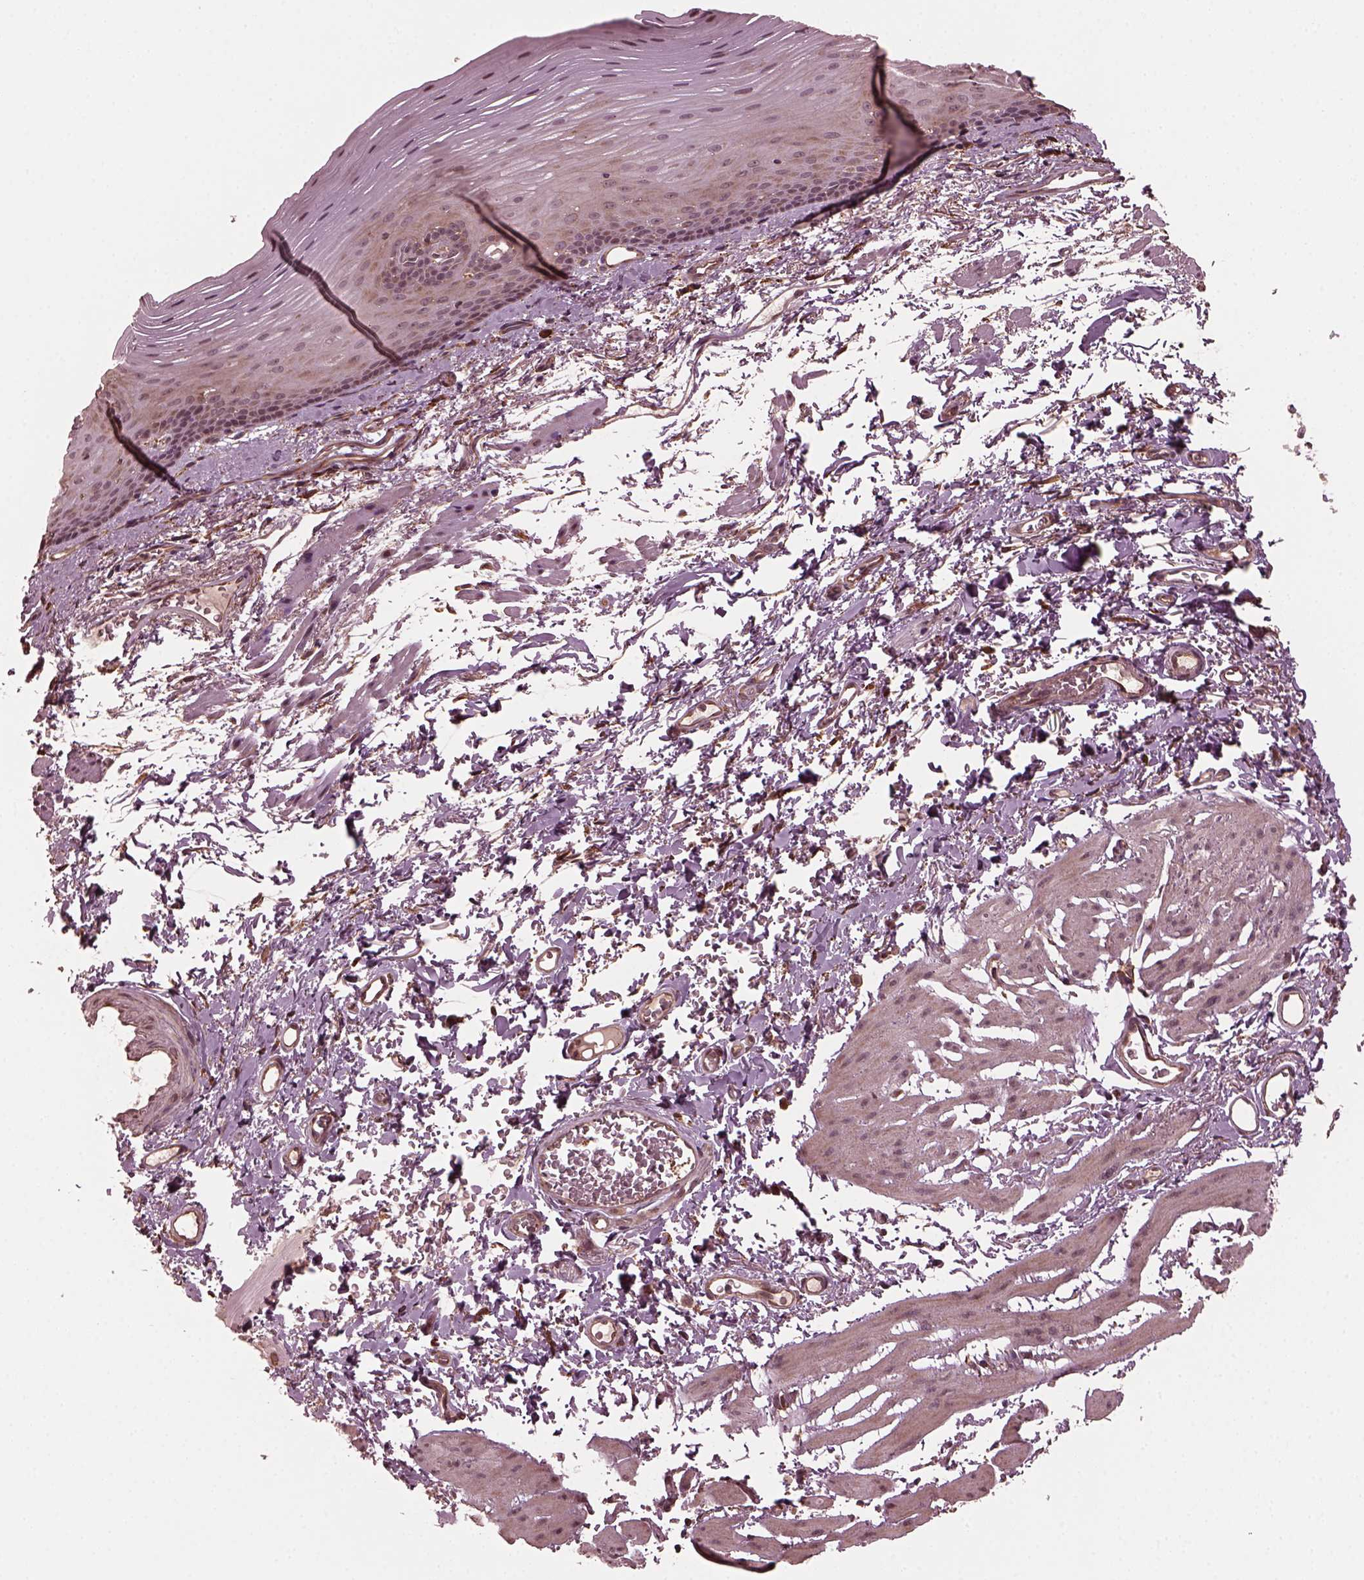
{"staining": {"intensity": "weak", "quantity": "25%-75%", "location": "cytoplasmic/membranous"}, "tissue": "esophagus", "cell_type": "Squamous epithelial cells", "image_type": "normal", "snomed": [{"axis": "morphology", "description": "Normal tissue, NOS"}, {"axis": "topography", "description": "Esophagus"}], "caption": "Squamous epithelial cells reveal weak cytoplasmic/membranous staining in approximately 25%-75% of cells in benign esophagus. The protein is shown in brown color, while the nuclei are stained blue.", "gene": "ZNF292", "patient": {"sex": "male", "age": 76}}